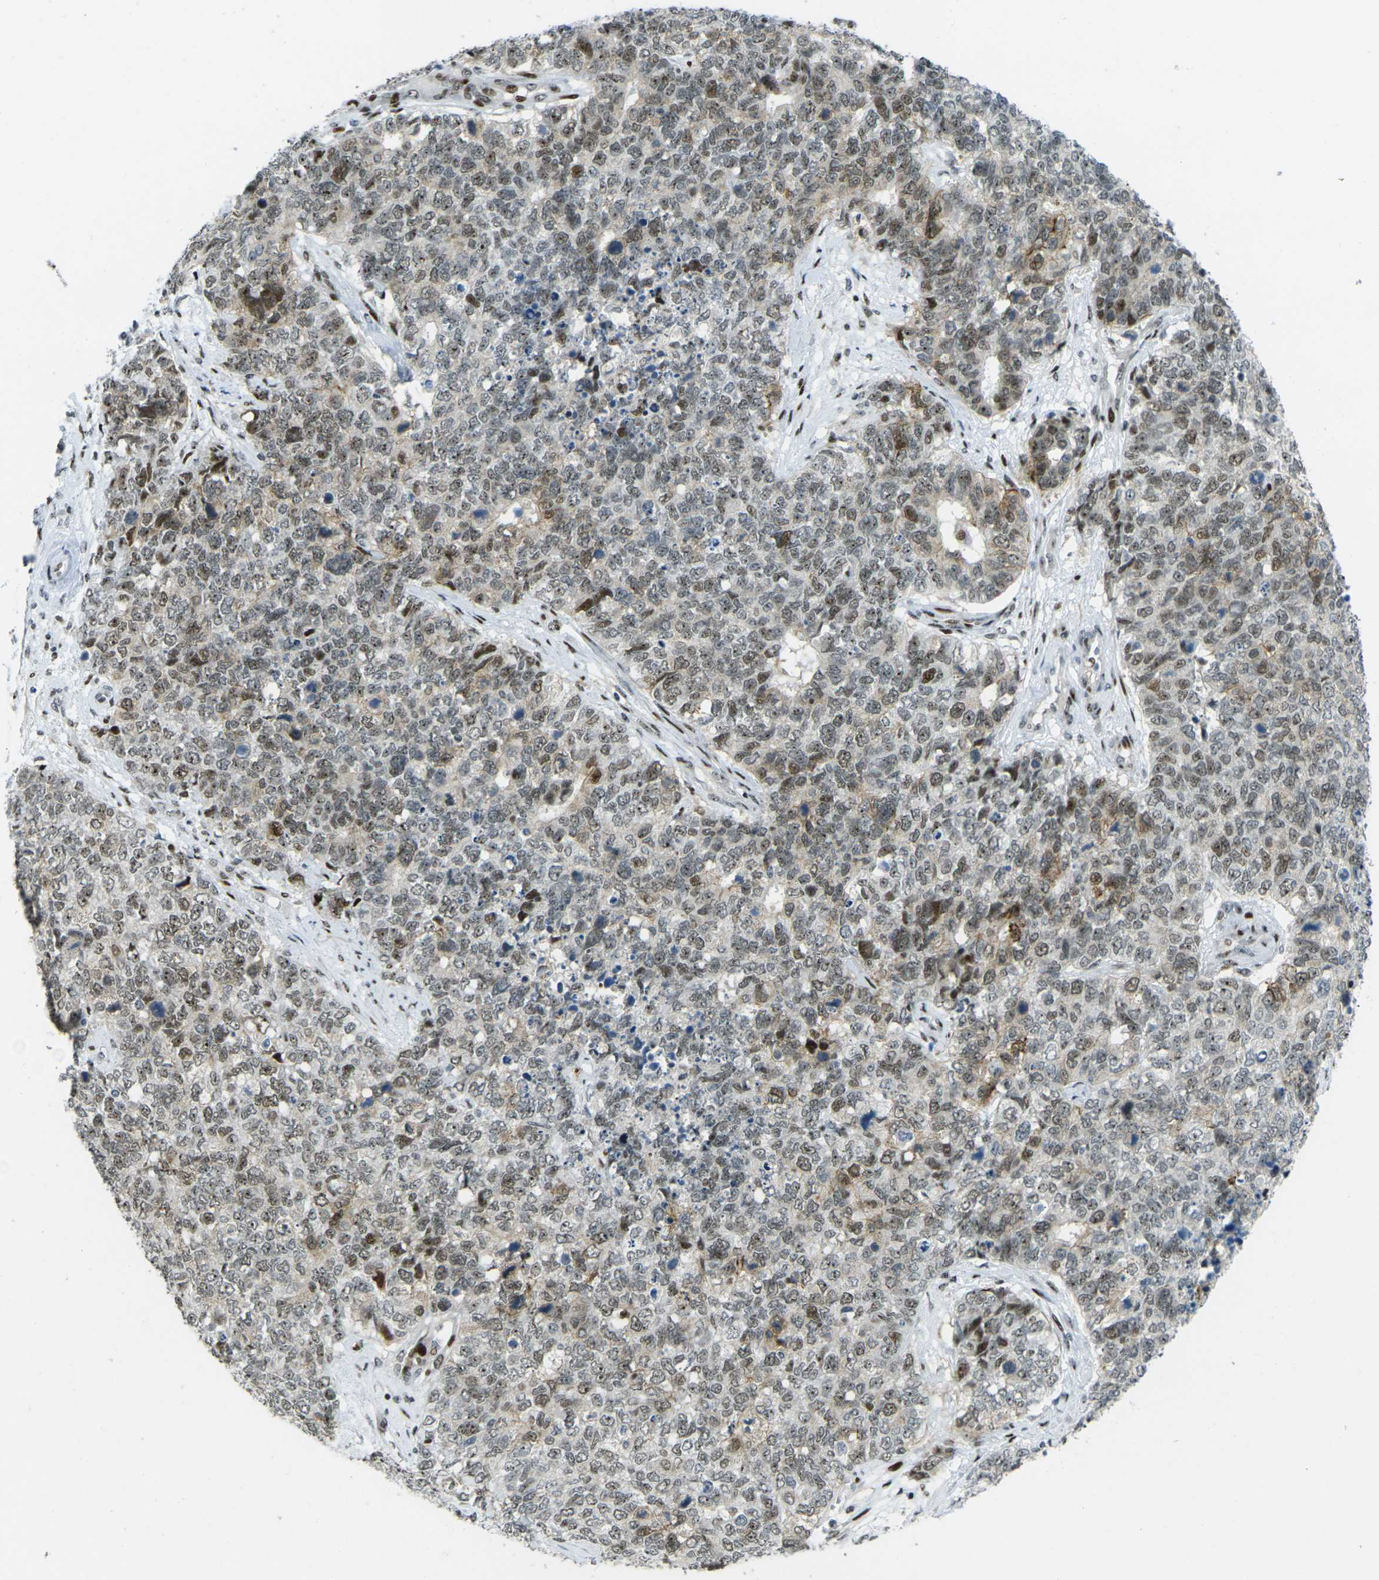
{"staining": {"intensity": "moderate", "quantity": ">75%", "location": "cytoplasmic/membranous,nuclear"}, "tissue": "cervical cancer", "cell_type": "Tumor cells", "image_type": "cancer", "snomed": [{"axis": "morphology", "description": "Squamous cell carcinoma, NOS"}, {"axis": "topography", "description": "Cervix"}], "caption": "Approximately >75% of tumor cells in human squamous cell carcinoma (cervical) reveal moderate cytoplasmic/membranous and nuclear protein expression as visualized by brown immunohistochemical staining.", "gene": "UBE2C", "patient": {"sex": "female", "age": 63}}